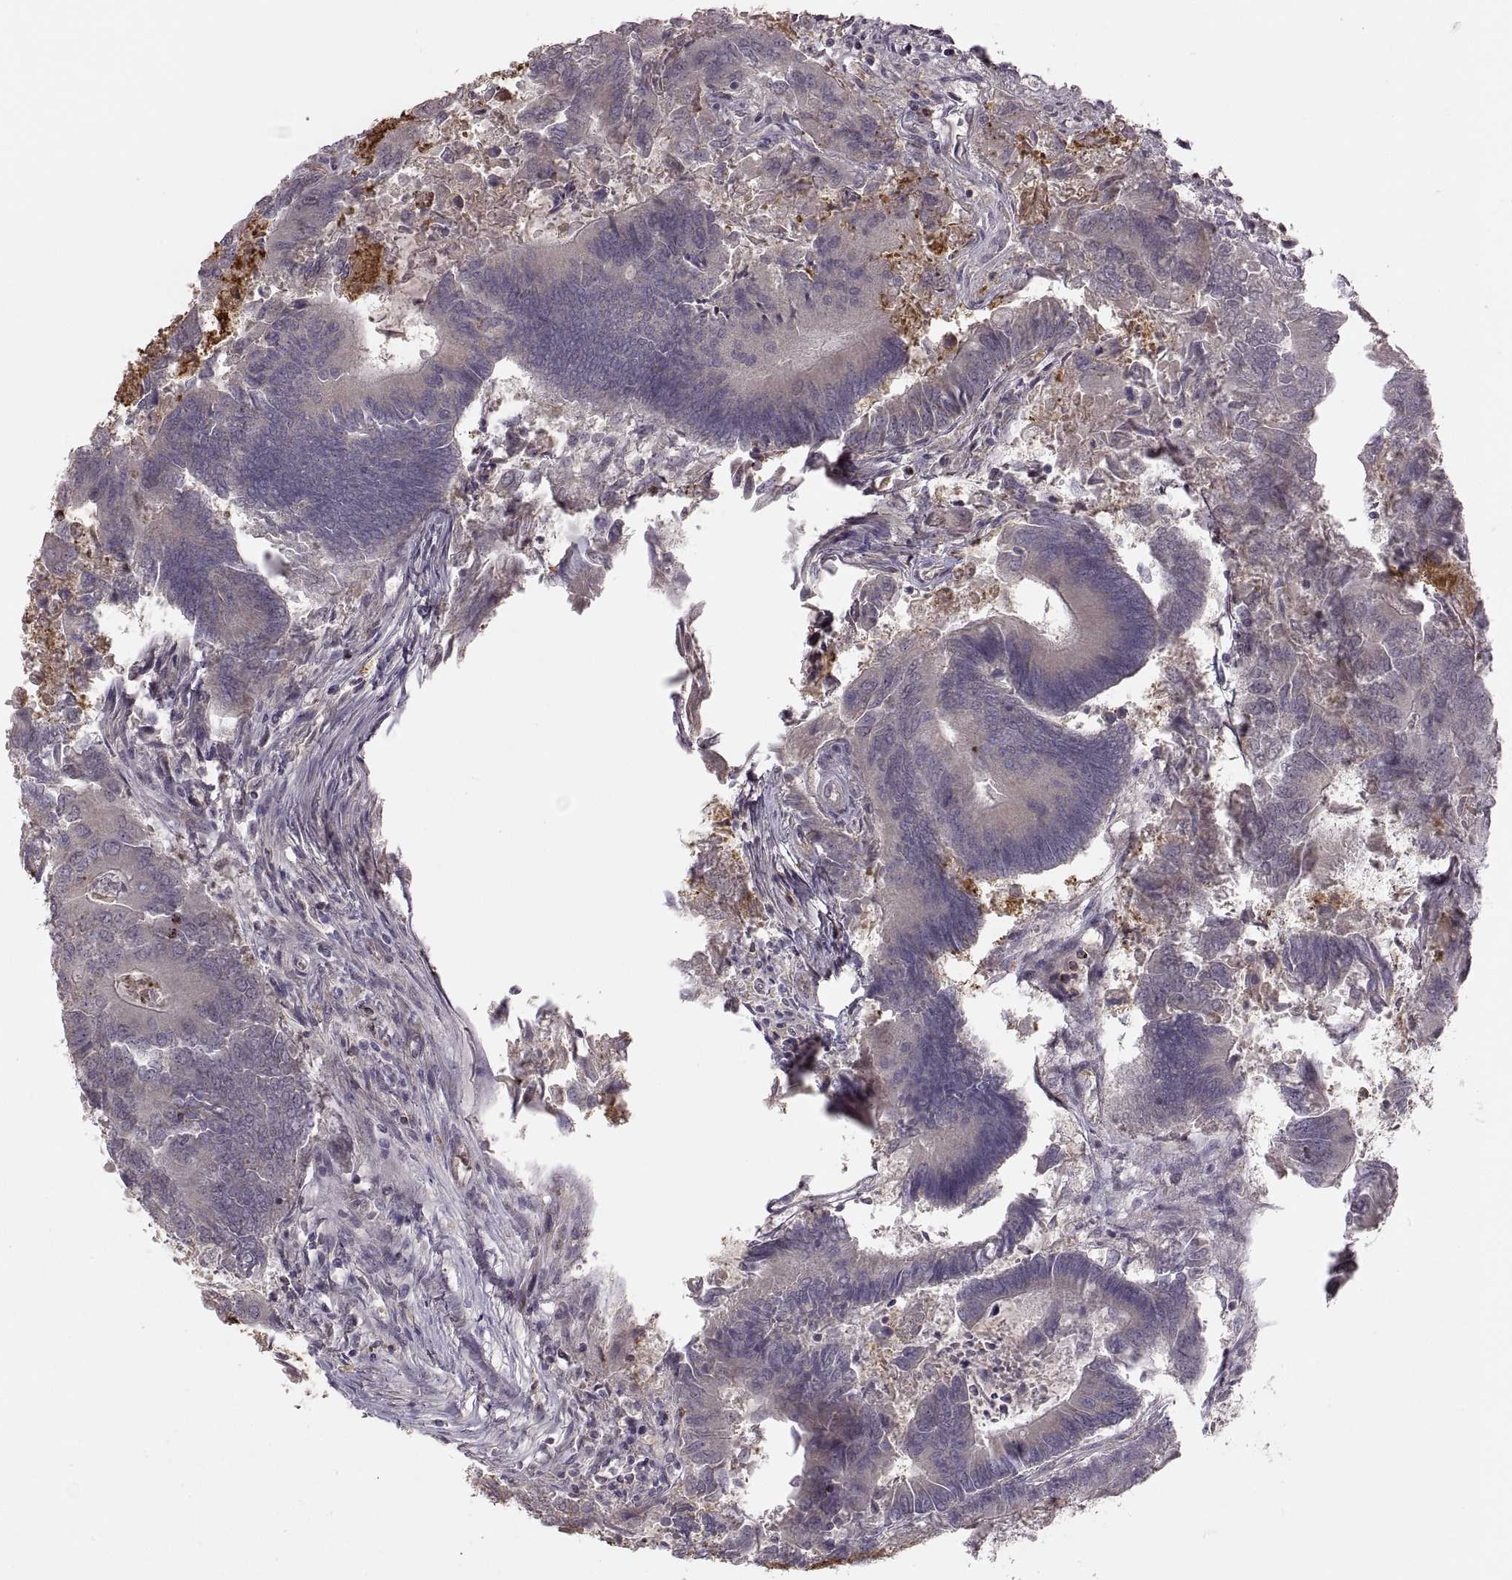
{"staining": {"intensity": "weak", "quantity": "<25%", "location": "cytoplasmic/membranous"}, "tissue": "colorectal cancer", "cell_type": "Tumor cells", "image_type": "cancer", "snomed": [{"axis": "morphology", "description": "Adenocarcinoma, NOS"}, {"axis": "topography", "description": "Colon"}], "caption": "Immunohistochemical staining of colorectal adenocarcinoma shows no significant expression in tumor cells.", "gene": "PIERCE1", "patient": {"sex": "female", "age": 67}}